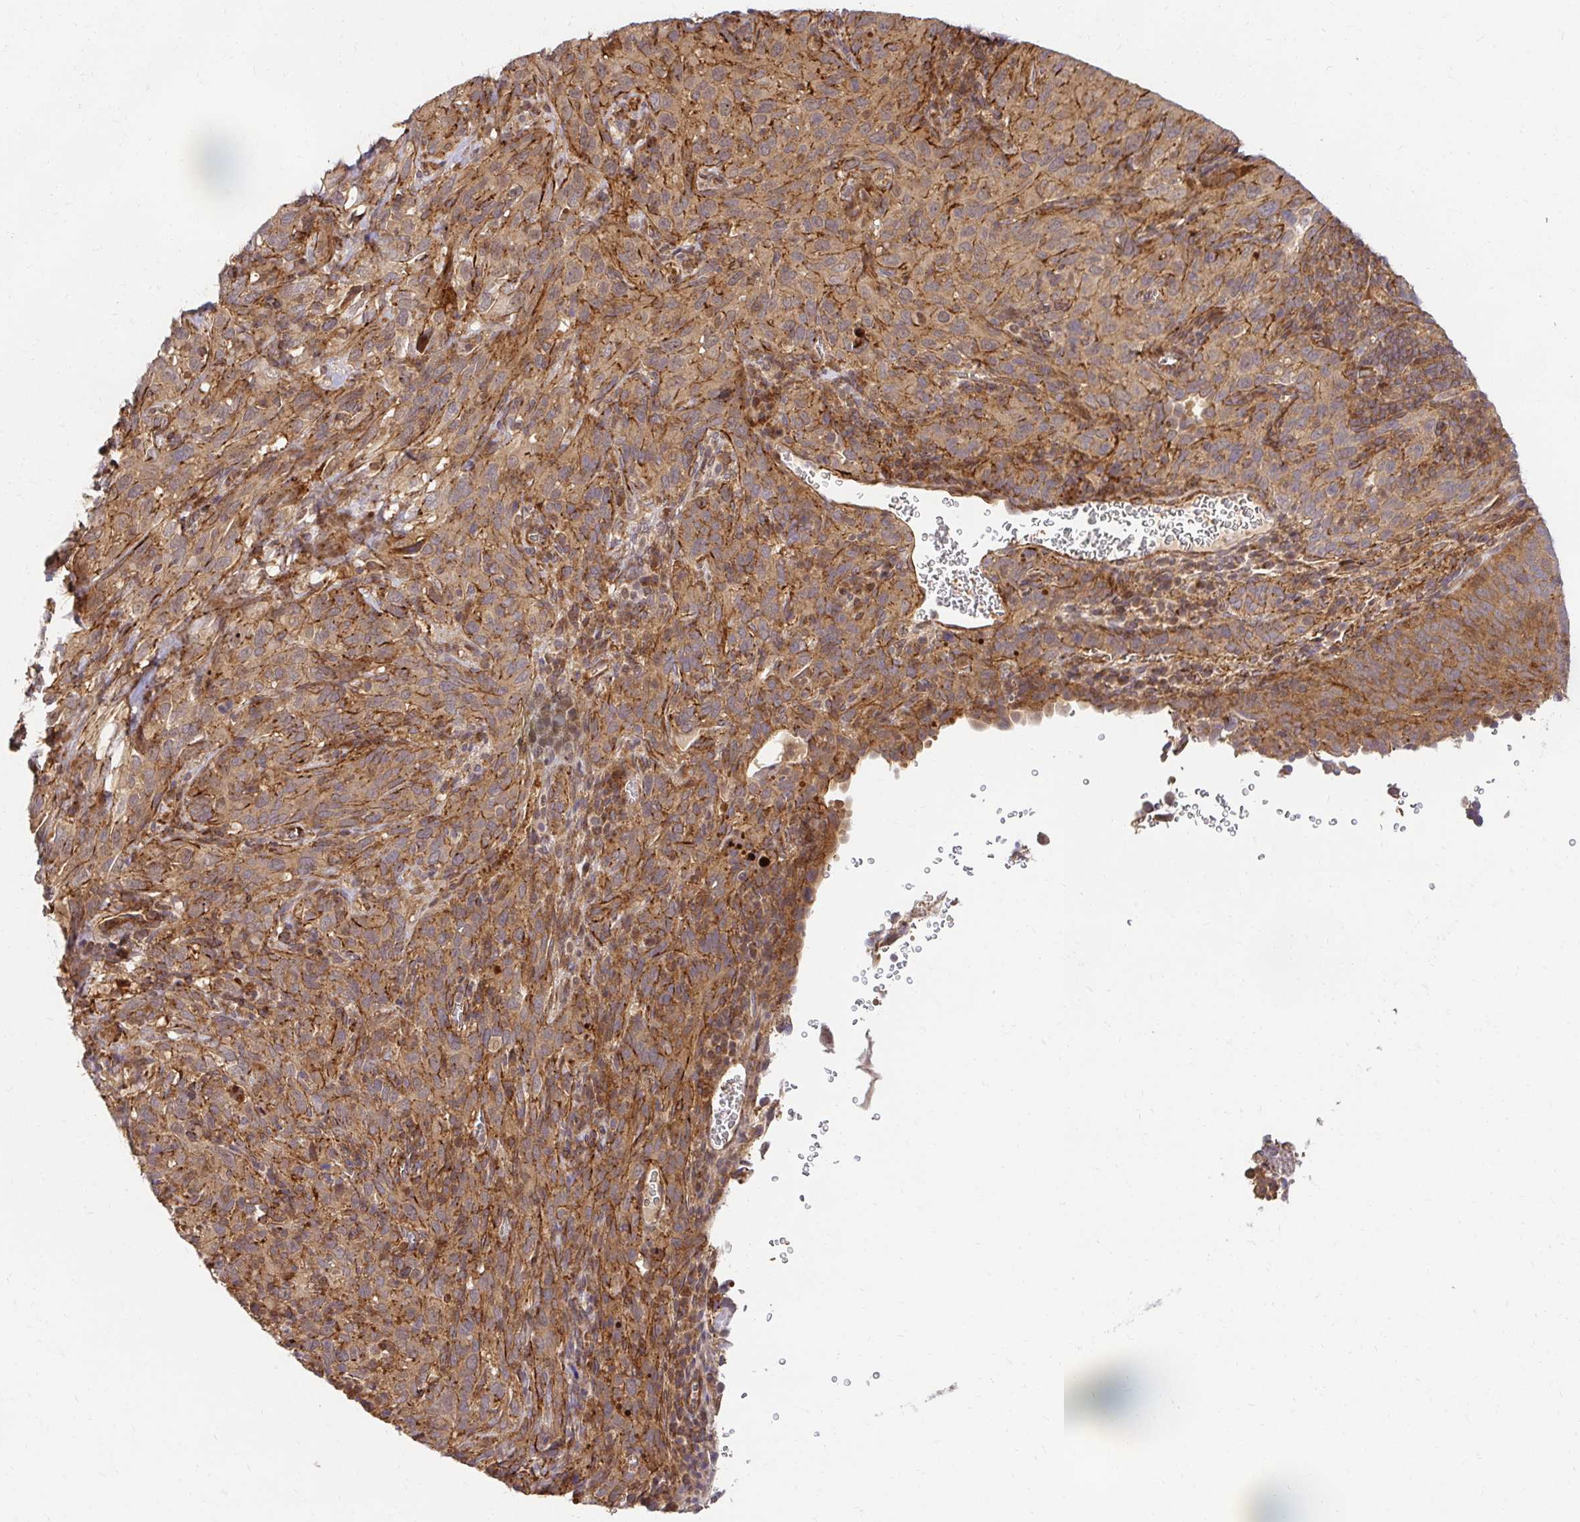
{"staining": {"intensity": "moderate", "quantity": "25%-75%", "location": "cytoplasmic/membranous"}, "tissue": "cervical cancer", "cell_type": "Tumor cells", "image_type": "cancer", "snomed": [{"axis": "morphology", "description": "Normal tissue, NOS"}, {"axis": "morphology", "description": "Squamous cell carcinoma, NOS"}, {"axis": "topography", "description": "Cervix"}], "caption": "Cervical squamous cell carcinoma stained with a protein marker exhibits moderate staining in tumor cells.", "gene": "PSMA4", "patient": {"sex": "female", "age": 51}}